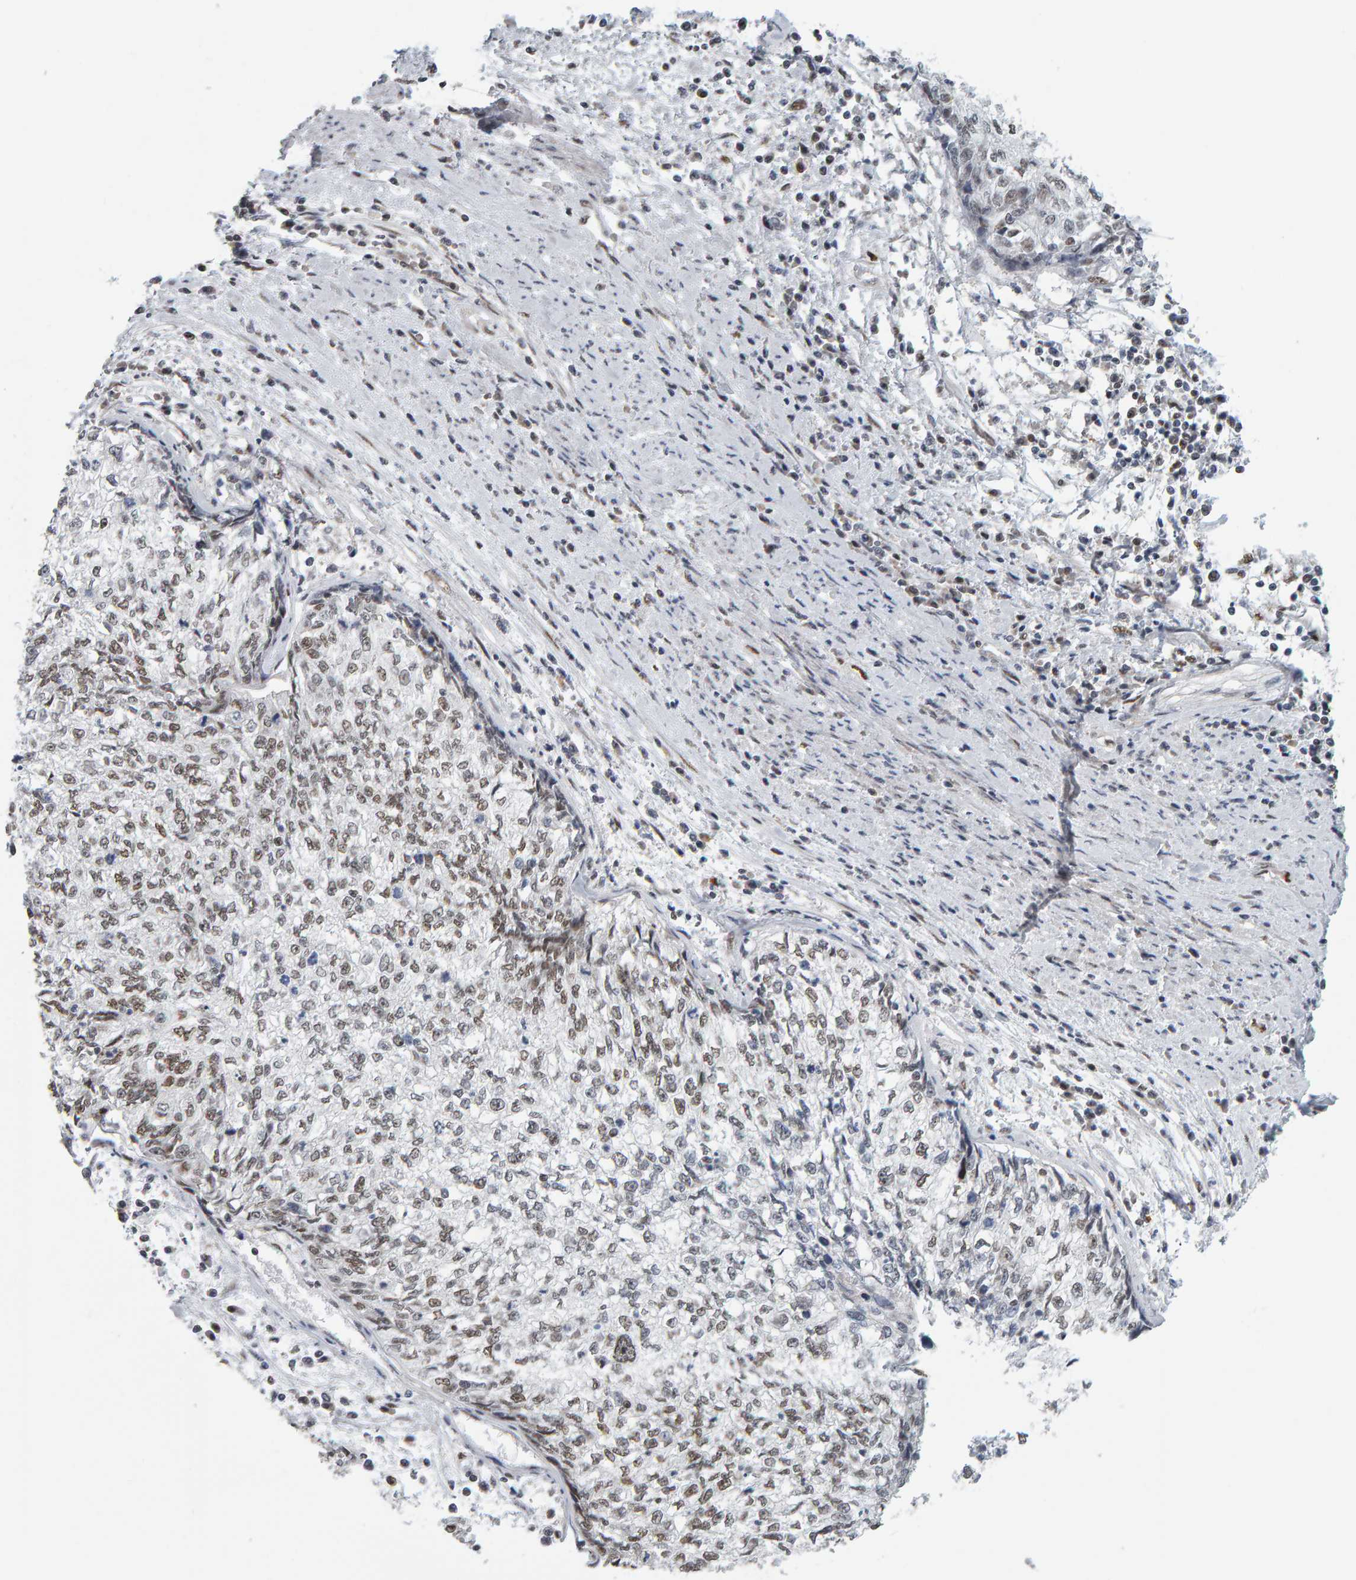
{"staining": {"intensity": "weak", "quantity": ">75%", "location": "nuclear"}, "tissue": "cervical cancer", "cell_type": "Tumor cells", "image_type": "cancer", "snomed": [{"axis": "morphology", "description": "Squamous cell carcinoma, NOS"}, {"axis": "topography", "description": "Cervix"}], "caption": "Protein staining shows weak nuclear staining in about >75% of tumor cells in cervical cancer (squamous cell carcinoma). Using DAB (3,3'-diaminobenzidine) (brown) and hematoxylin (blue) stains, captured at high magnification using brightfield microscopy.", "gene": "ATF7IP", "patient": {"sex": "female", "age": 57}}